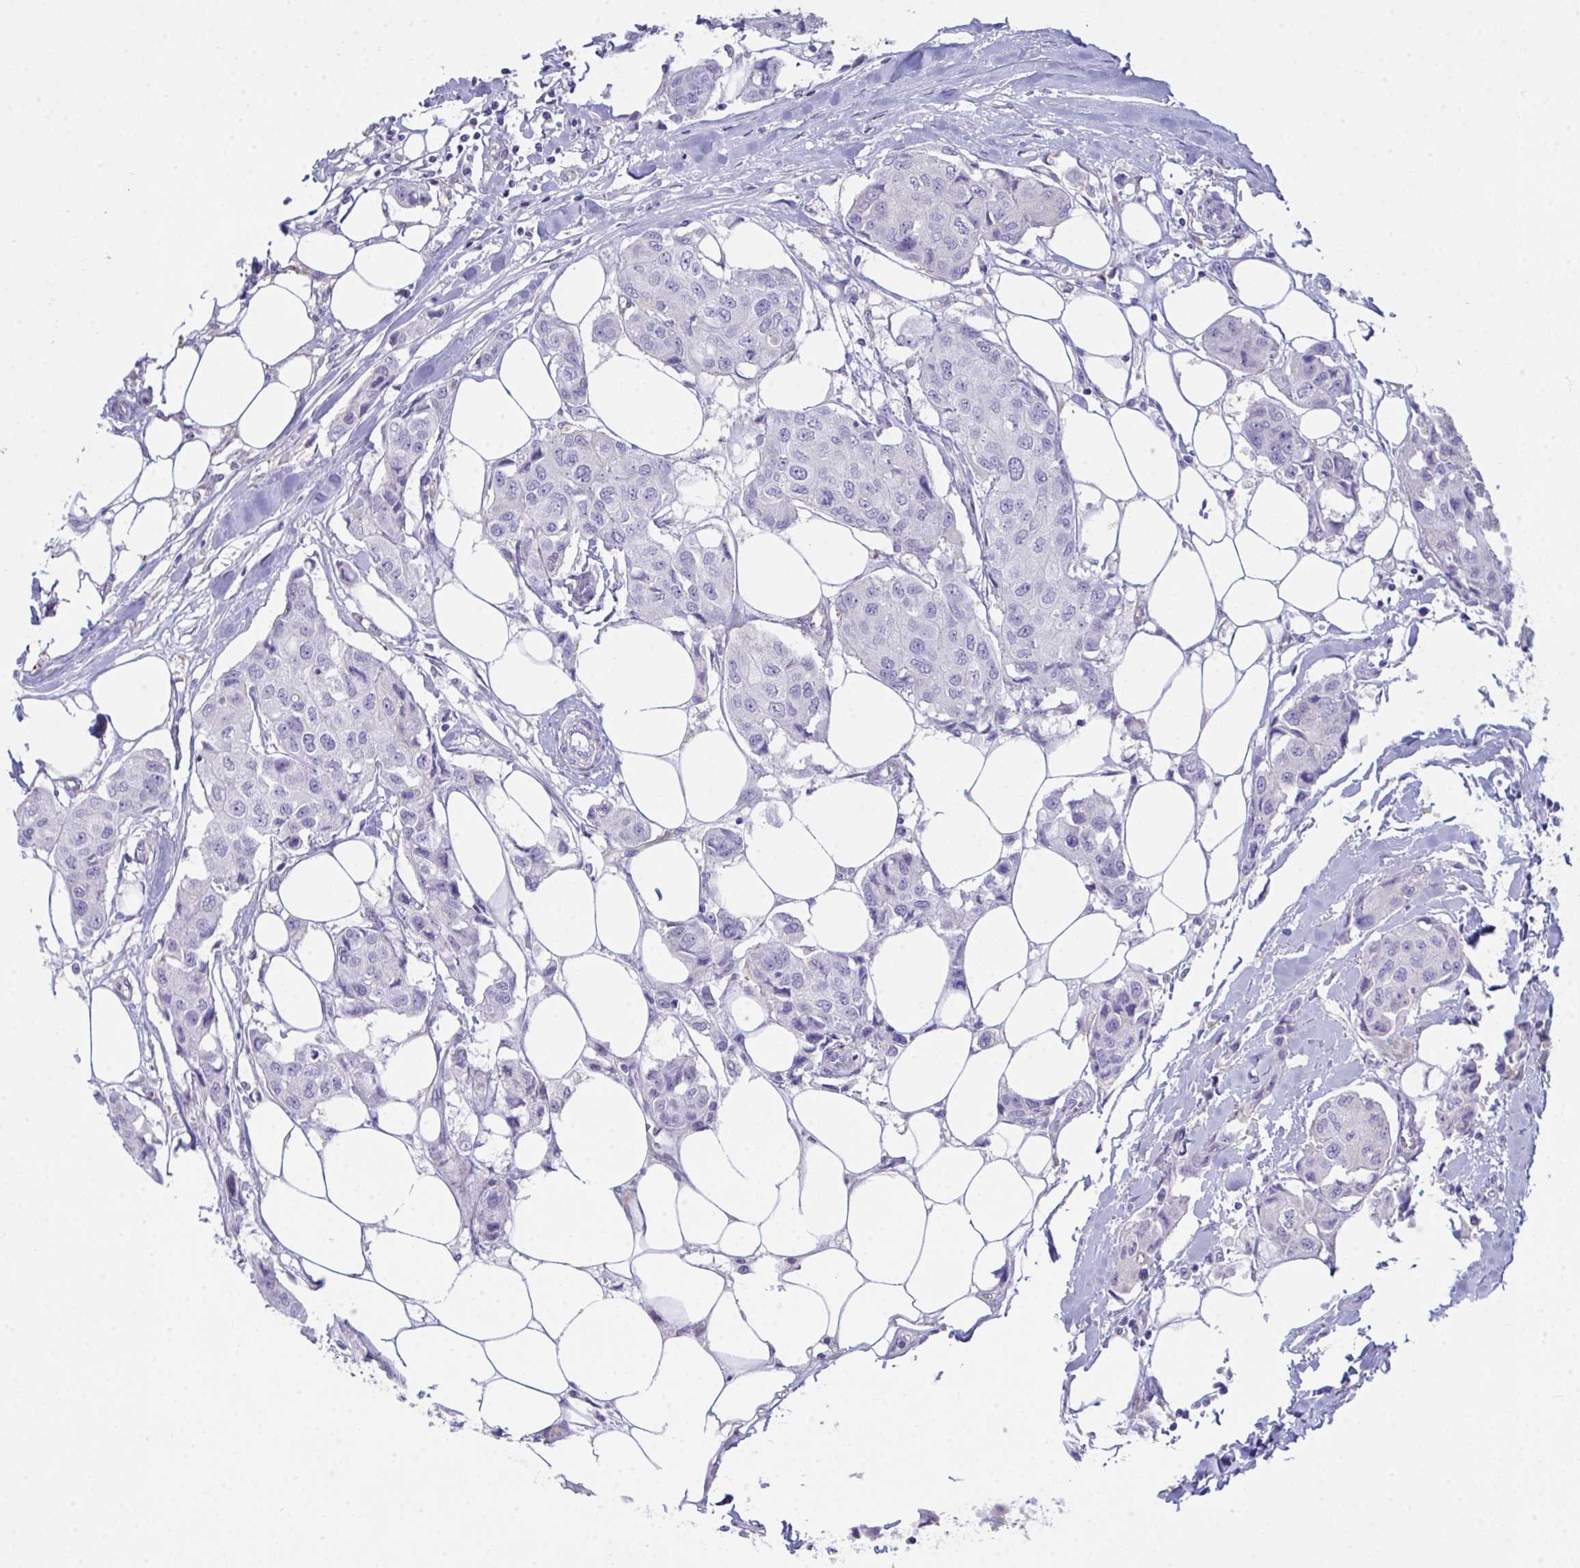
{"staining": {"intensity": "weak", "quantity": "25%-75%", "location": "cytoplasmic/membranous"}, "tissue": "breast cancer", "cell_type": "Tumor cells", "image_type": "cancer", "snomed": [{"axis": "morphology", "description": "Duct carcinoma"}, {"axis": "topography", "description": "Breast"}, {"axis": "topography", "description": "Lymph node"}], "caption": "Brown immunohistochemical staining in human breast cancer displays weak cytoplasmic/membranous expression in approximately 25%-75% of tumor cells.", "gene": "GAB1", "patient": {"sex": "female", "age": 80}}